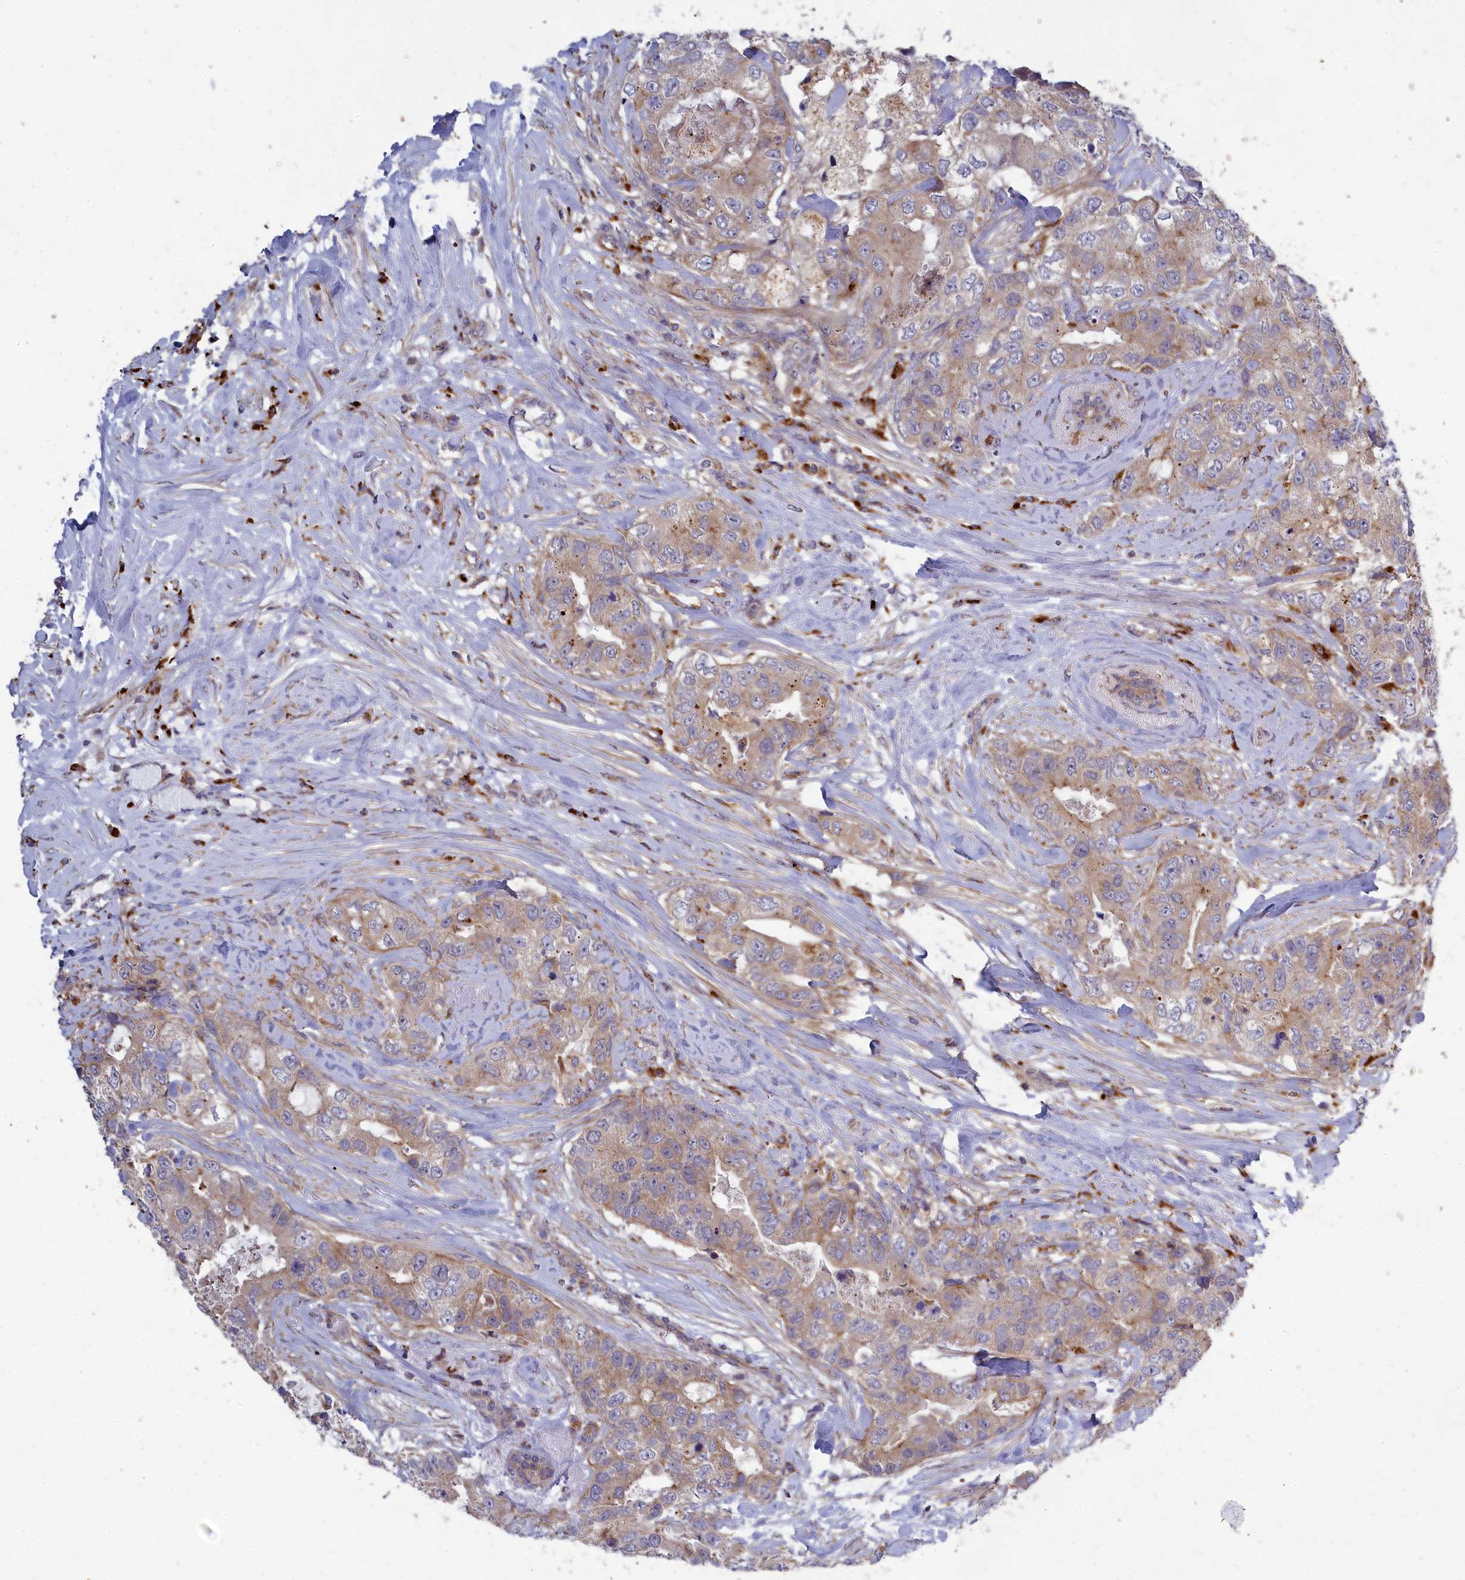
{"staining": {"intensity": "weak", "quantity": "<25%", "location": "cytoplasmic/membranous"}, "tissue": "breast cancer", "cell_type": "Tumor cells", "image_type": "cancer", "snomed": [{"axis": "morphology", "description": "Duct carcinoma"}, {"axis": "topography", "description": "Breast"}], "caption": "Breast cancer was stained to show a protein in brown. There is no significant staining in tumor cells. Brightfield microscopy of immunohistochemistry (IHC) stained with DAB (brown) and hematoxylin (blue), captured at high magnification.", "gene": "BLTP2", "patient": {"sex": "female", "age": 62}}